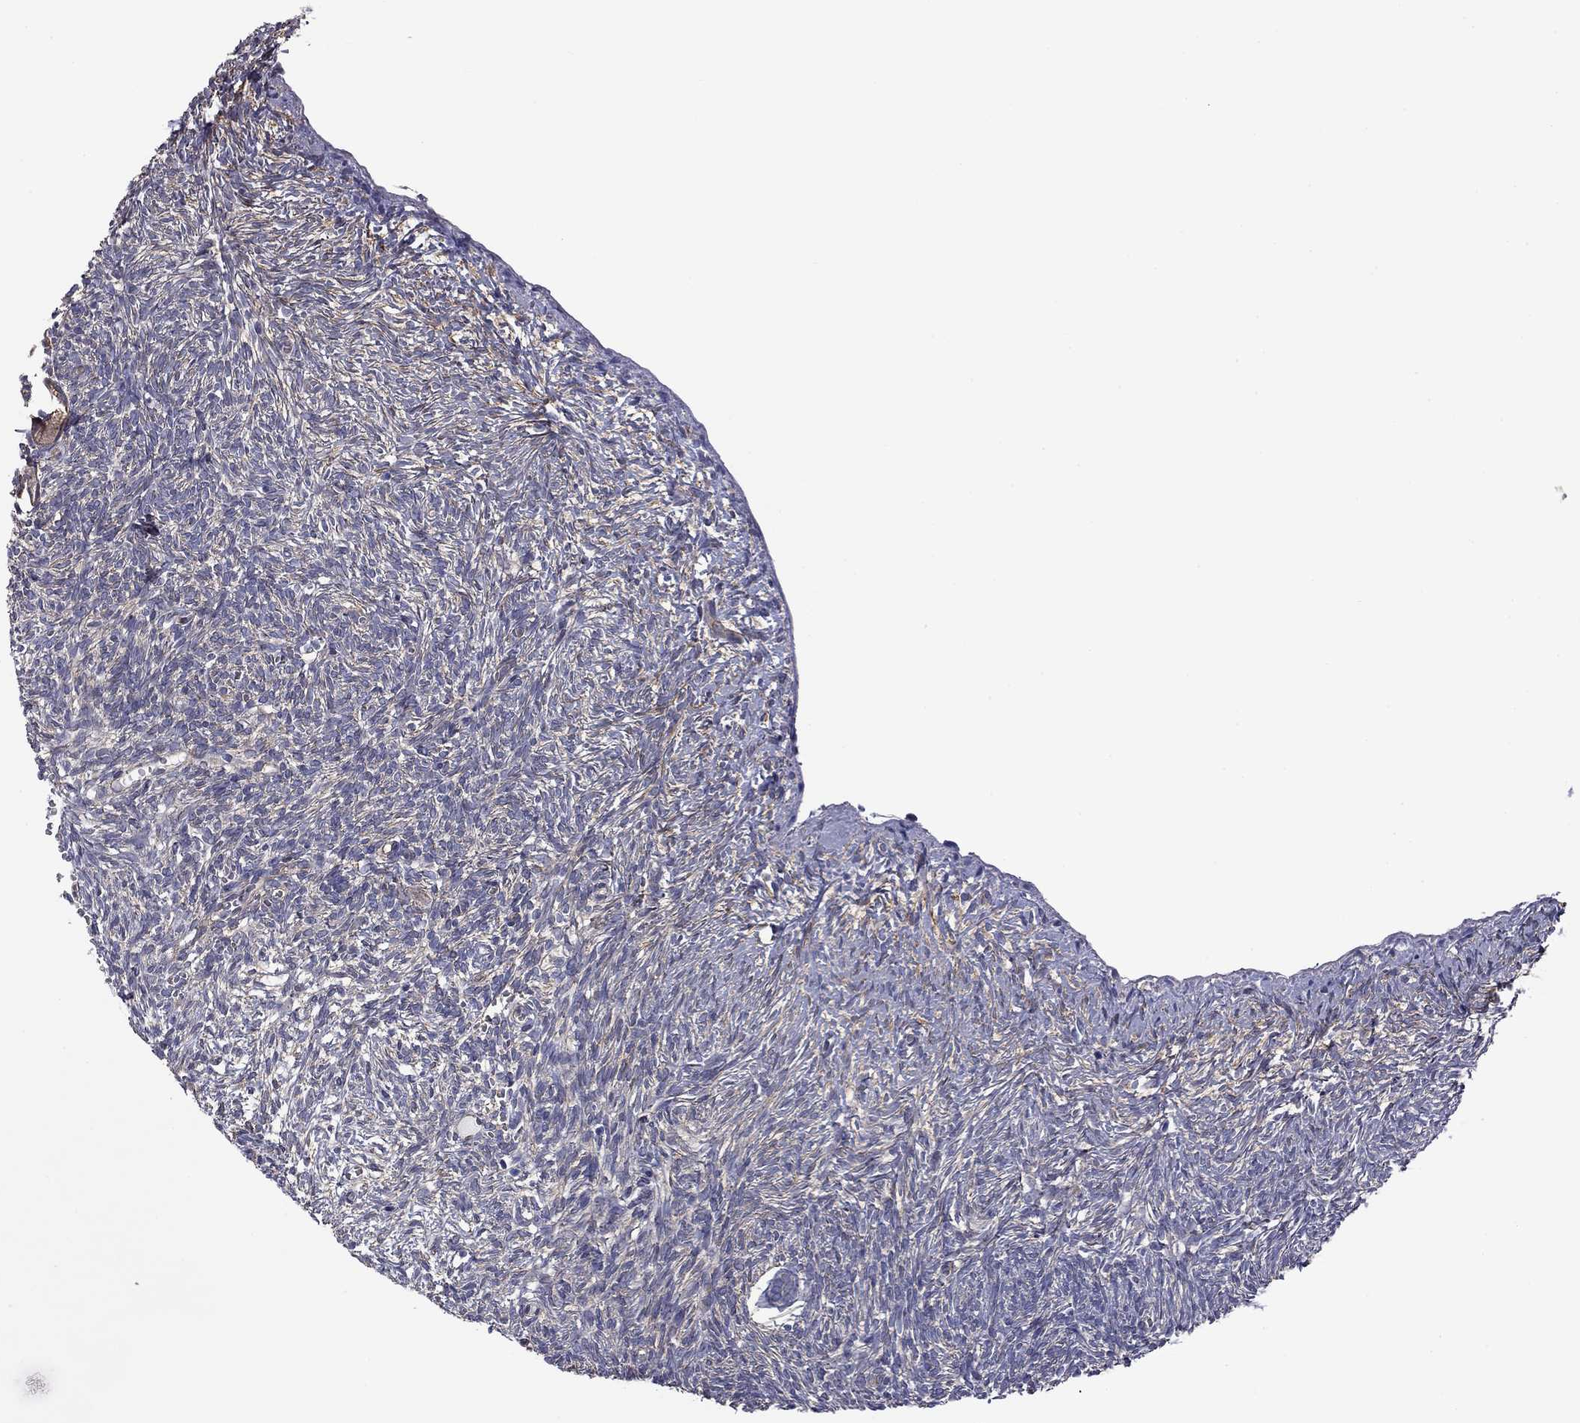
{"staining": {"intensity": "negative", "quantity": "none", "location": "none"}, "tissue": "ovary", "cell_type": "Follicle cells", "image_type": "normal", "snomed": [{"axis": "morphology", "description": "Normal tissue, NOS"}, {"axis": "topography", "description": "Ovary"}], "caption": "The image displays no staining of follicle cells in normal ovary.", "gene": "TCHH", "patient": {"sex": "female", "age": 43}}